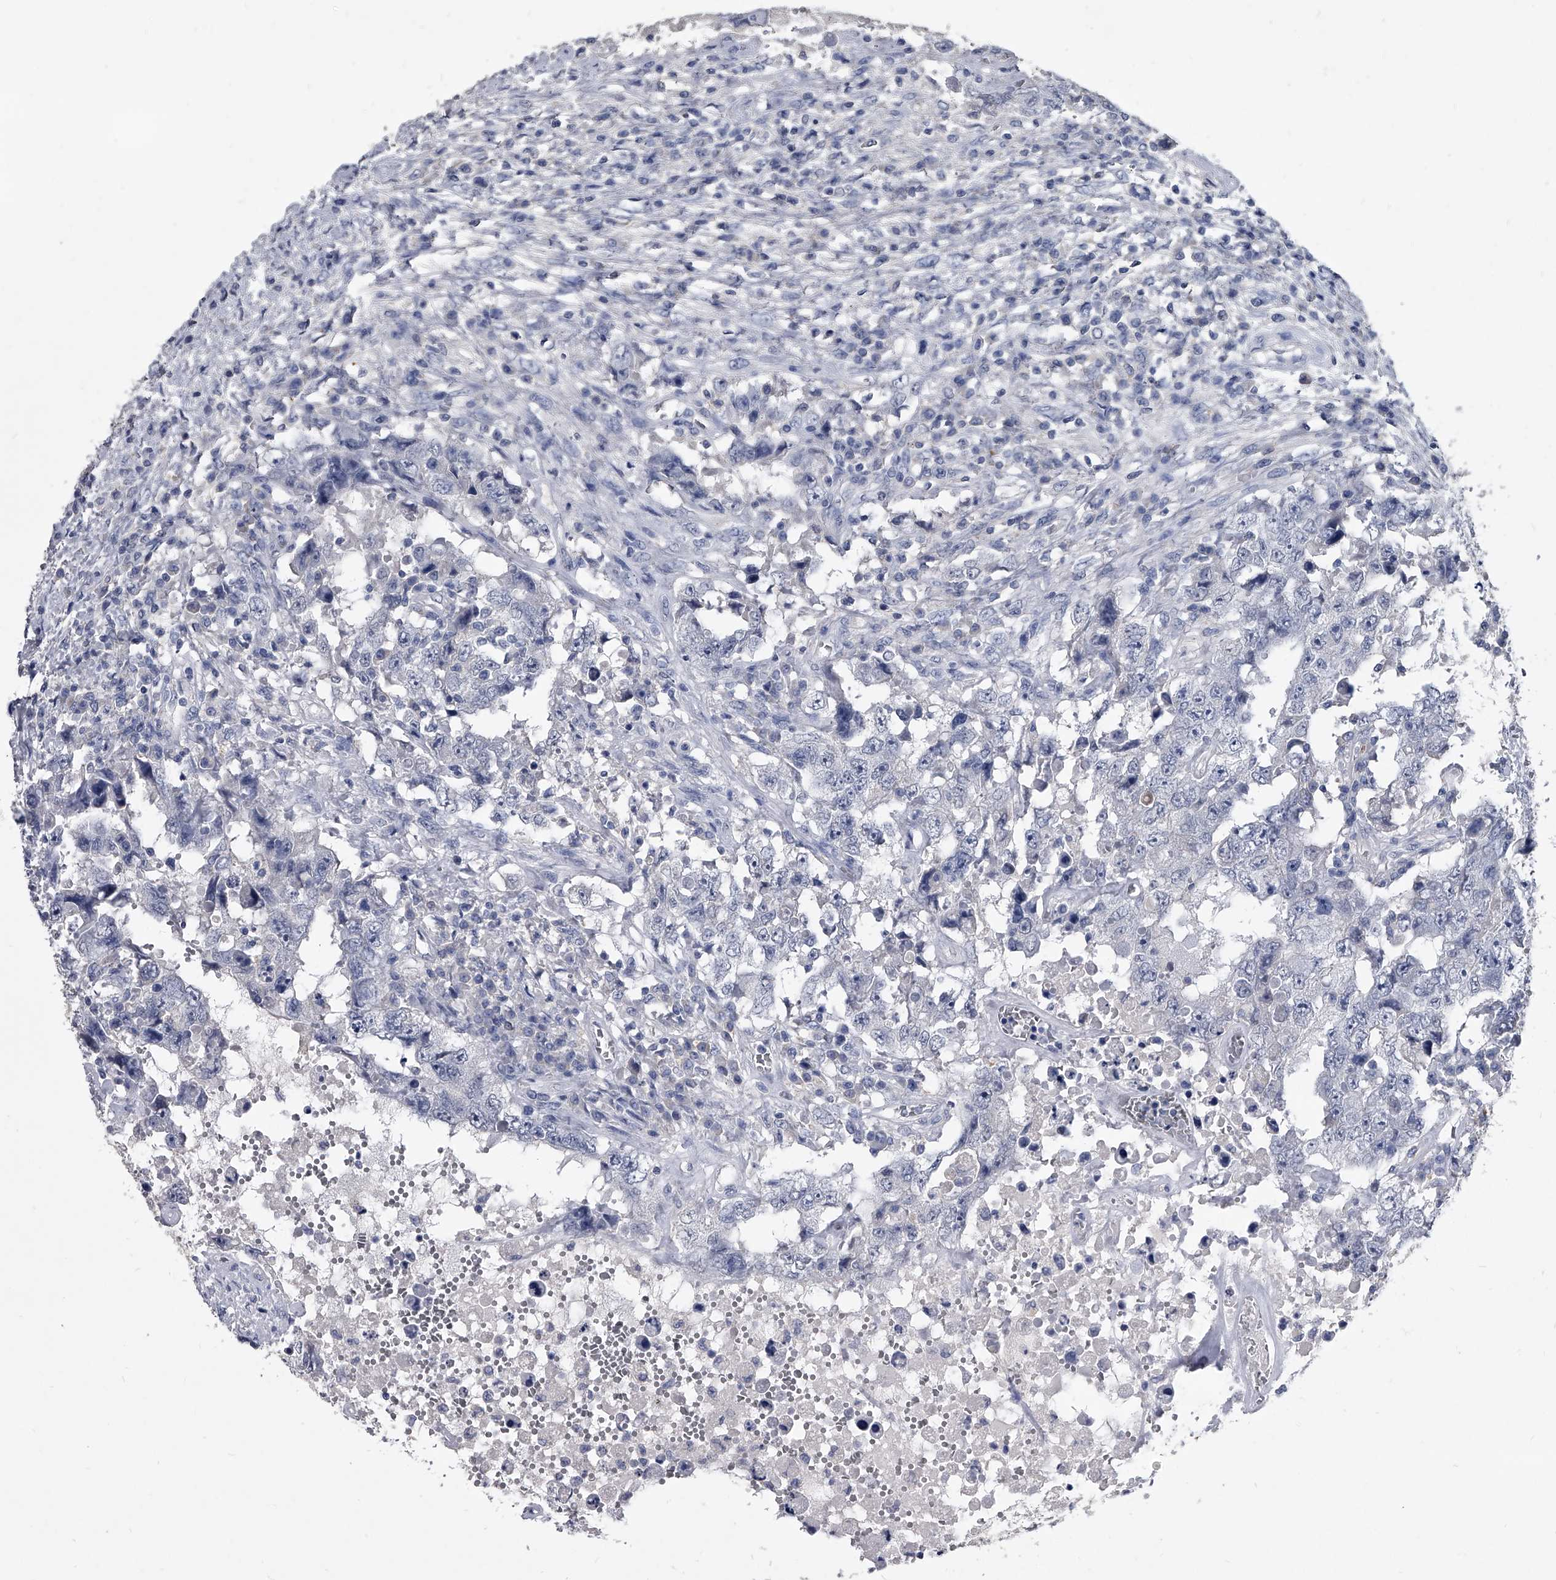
{"staining": {"intensity": "negative", "quantity": "none", "location": "none"}, "tissue": "testis cancer", "cell_type": "Tumor cells", "image_type": "cancer", "snomed": [{"axis": "morphology", "description": "Carcinoma, Embryonal, NOS"}, {"axis": "topography", "description": "Testis"}], "caption": "This is a histopathology image of immunohistochemistry (IHC) staining of embryonal carcinoma (testis), which shows no positivity in tumor cells.", "gene": "BCAS1", "patient": {"sex": "male", "age": 26}}